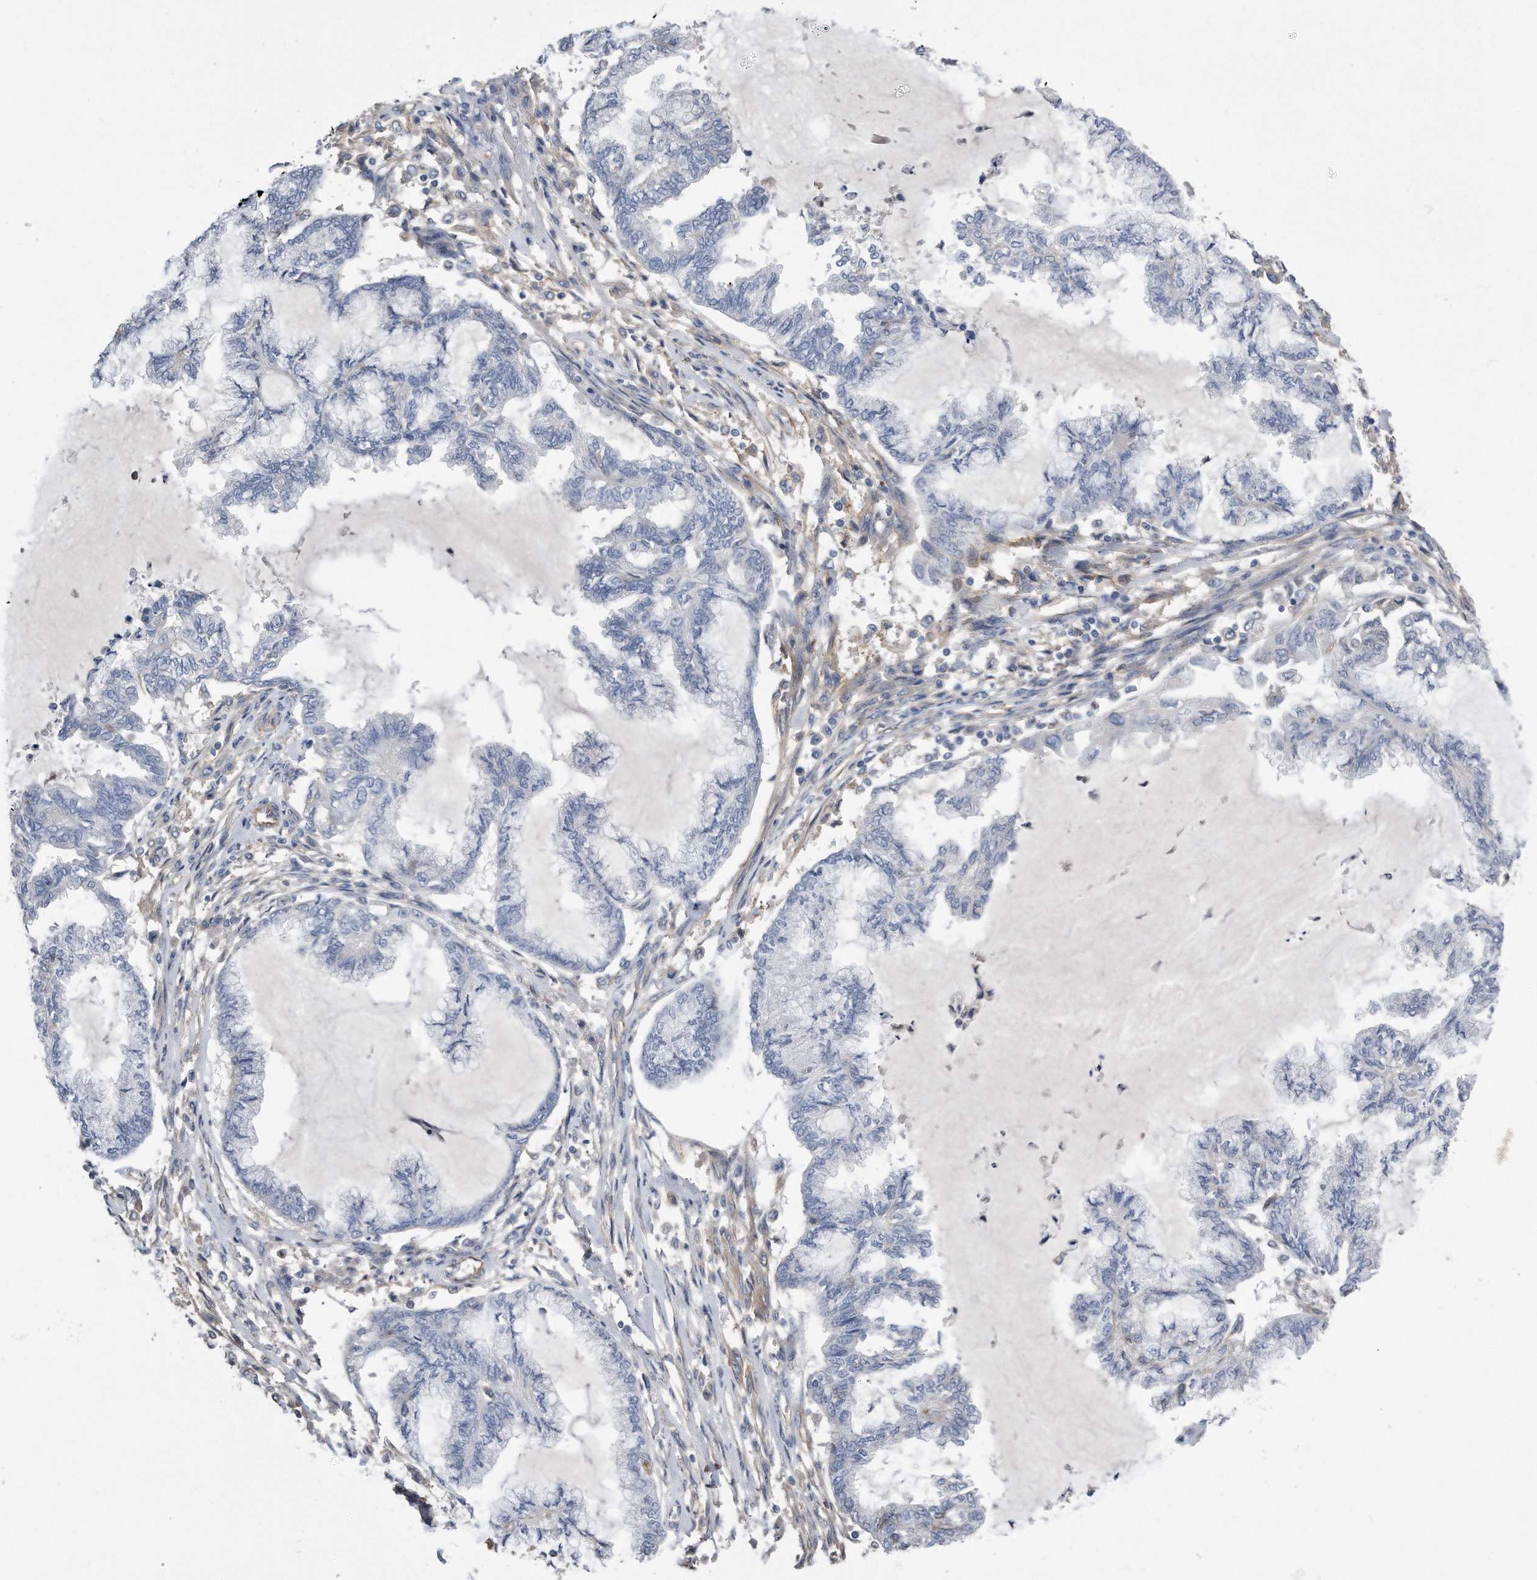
{"staining": {"intensity": "negative", "quantity": "none", "location": "none"}, "tissue": "endometrial cancer", "cell_type": "Tumor cells", "image_type": "cancer", "snomed": [{"axis": "morphology", "description": "Adenocarcinoma, NOS"}, {"axis": "topography", "description": "Endometrium"}], "caption": "DAB immunohistochemical staining of adenocarcinoma (endometrial) shows no significant expression in tumor cells. Nuclei are stained in blue.", "gene": "GPC1", "patient": {"sex": "female", "age": 86}}